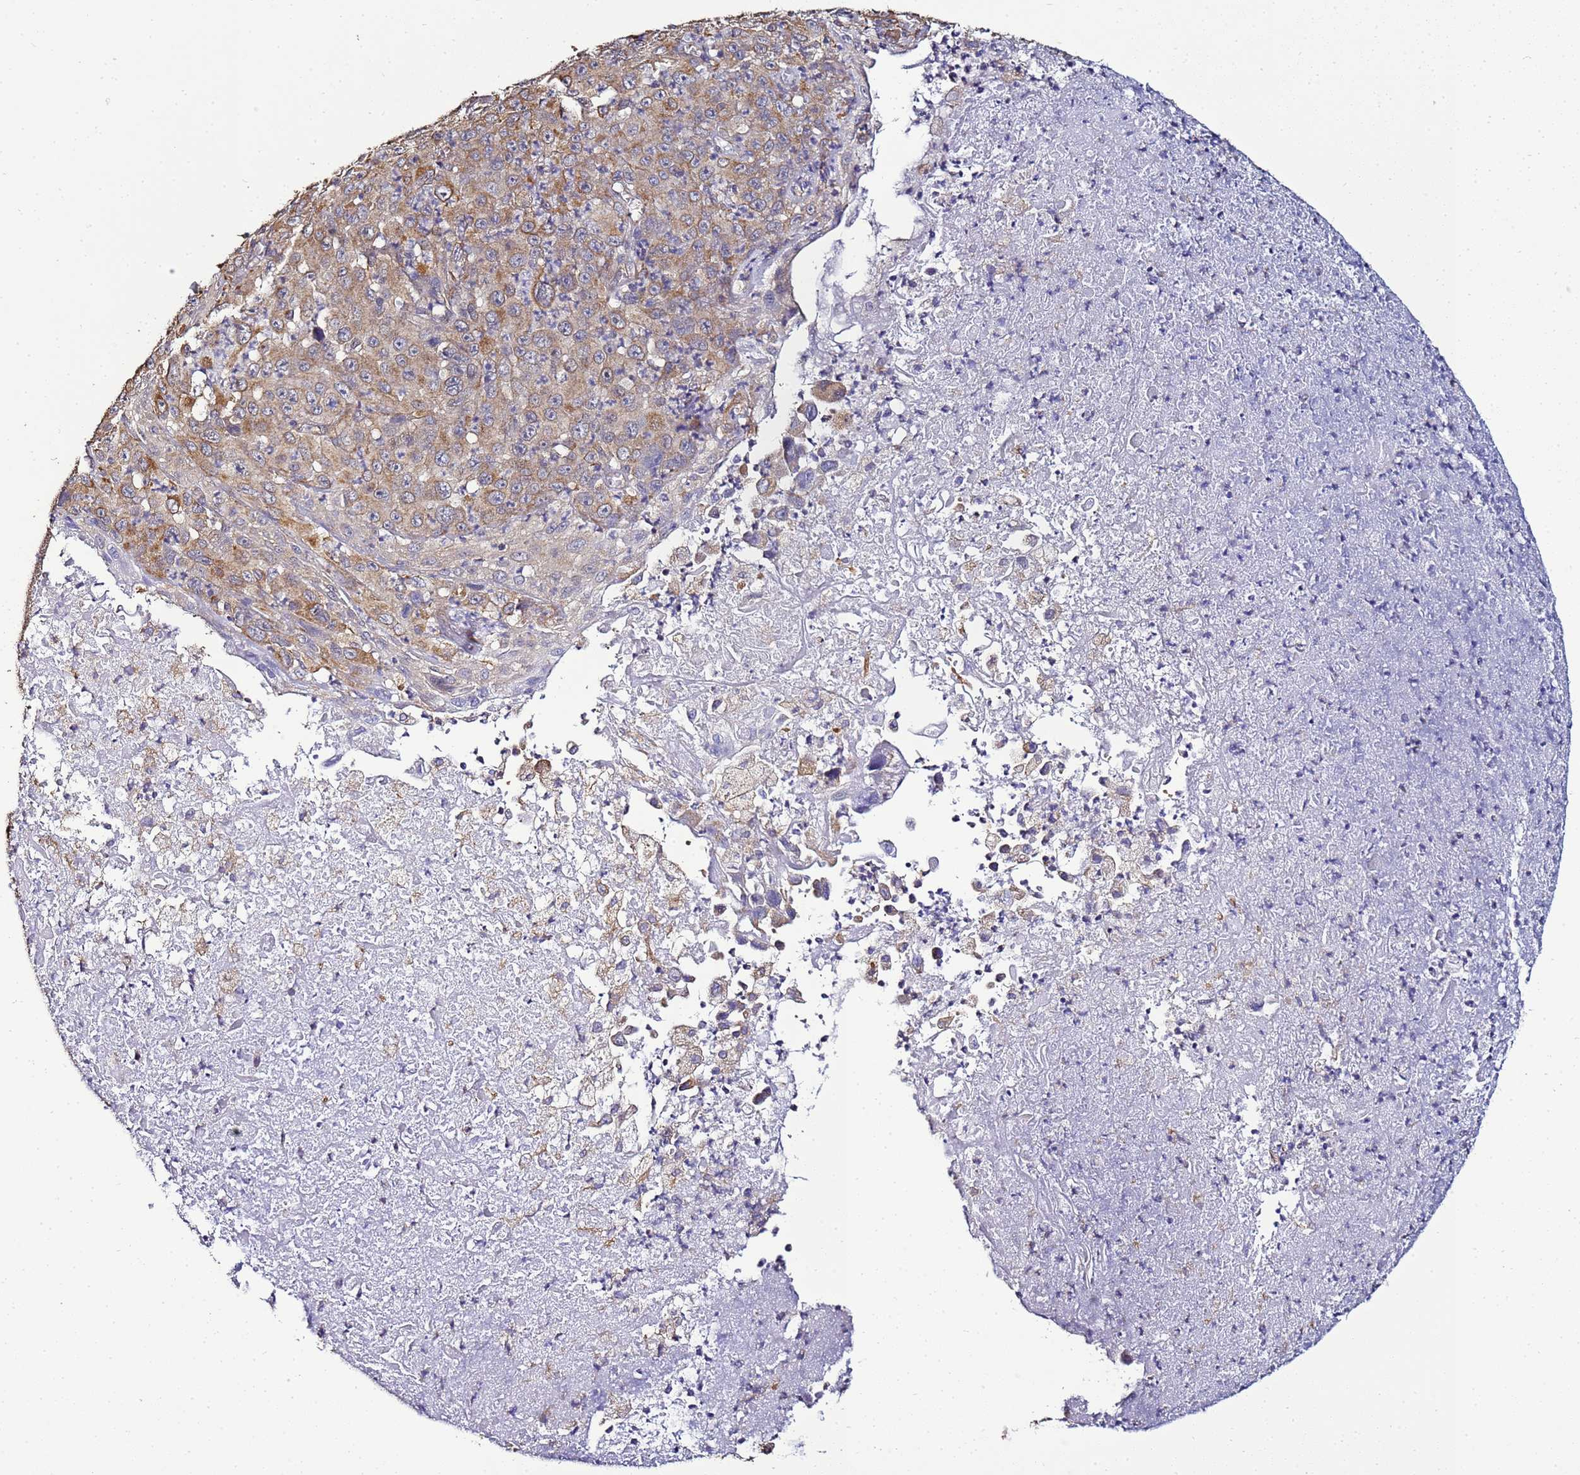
{"staining": {"intensity": "moderate", "quantity": "<25%", "location": "cytoplasmic/membranous"}, "tissue": "melanoma", "cell_type": "Tumor cells", "image_type": "cancer", "snomed": [{"axis": "morphology", "description": "Malignant melanoma, Metastatic site"}, {"axis": "topography", "description": "Brain"}], "caption": "Approximately <25% of tumor cells in melanoma exhibit moderate cytoplasmic/membranous protein expression as visualized by brown immunohistochemical staining.", "gene": "ENOPH1", "patient": {"sex": "female", "age": 53}}